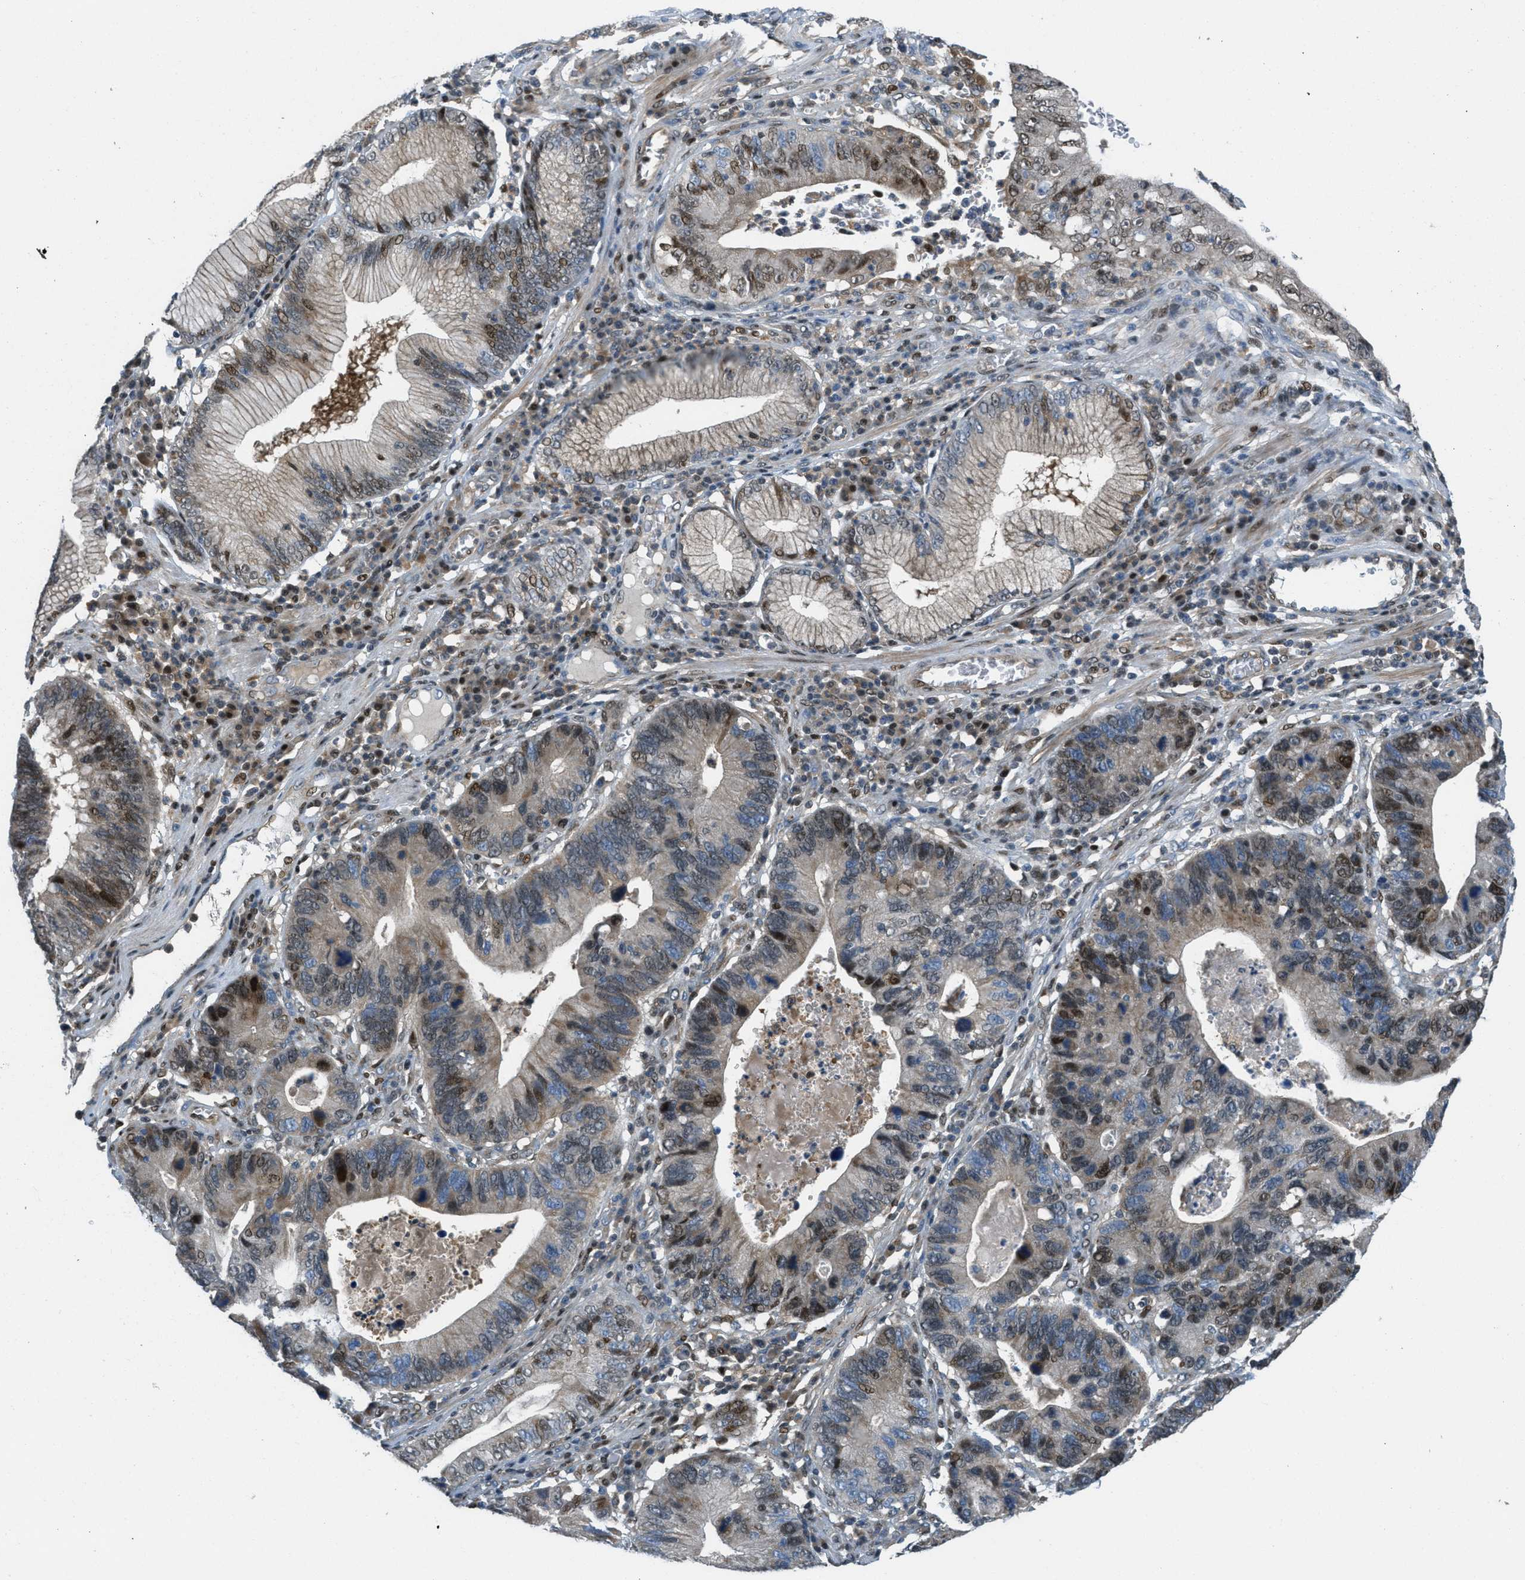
{"staining": {"intensity": "moderate", "quantity": "25%-75%", "location": "cytoplasmic/membranous,nuclear"}, "tissue": "stomach cancer", "cell_type": "Tumor cells", "image_type": "cancer", "snomed": [{"axis": "morphology", "description": "Adenocarcinoma, NOS"}, {"axis": "topography", "description": "Stomach"}], "caption": "Adenocarcinoma (stomach) stained with a brown dye demonstrates moderate cytoplasmic/membranous and nuclear positive staining in approximately 25%-75% of tumor cells.", "gene": "ADCY6", "patient": {"sex": "male", "age": 59}}